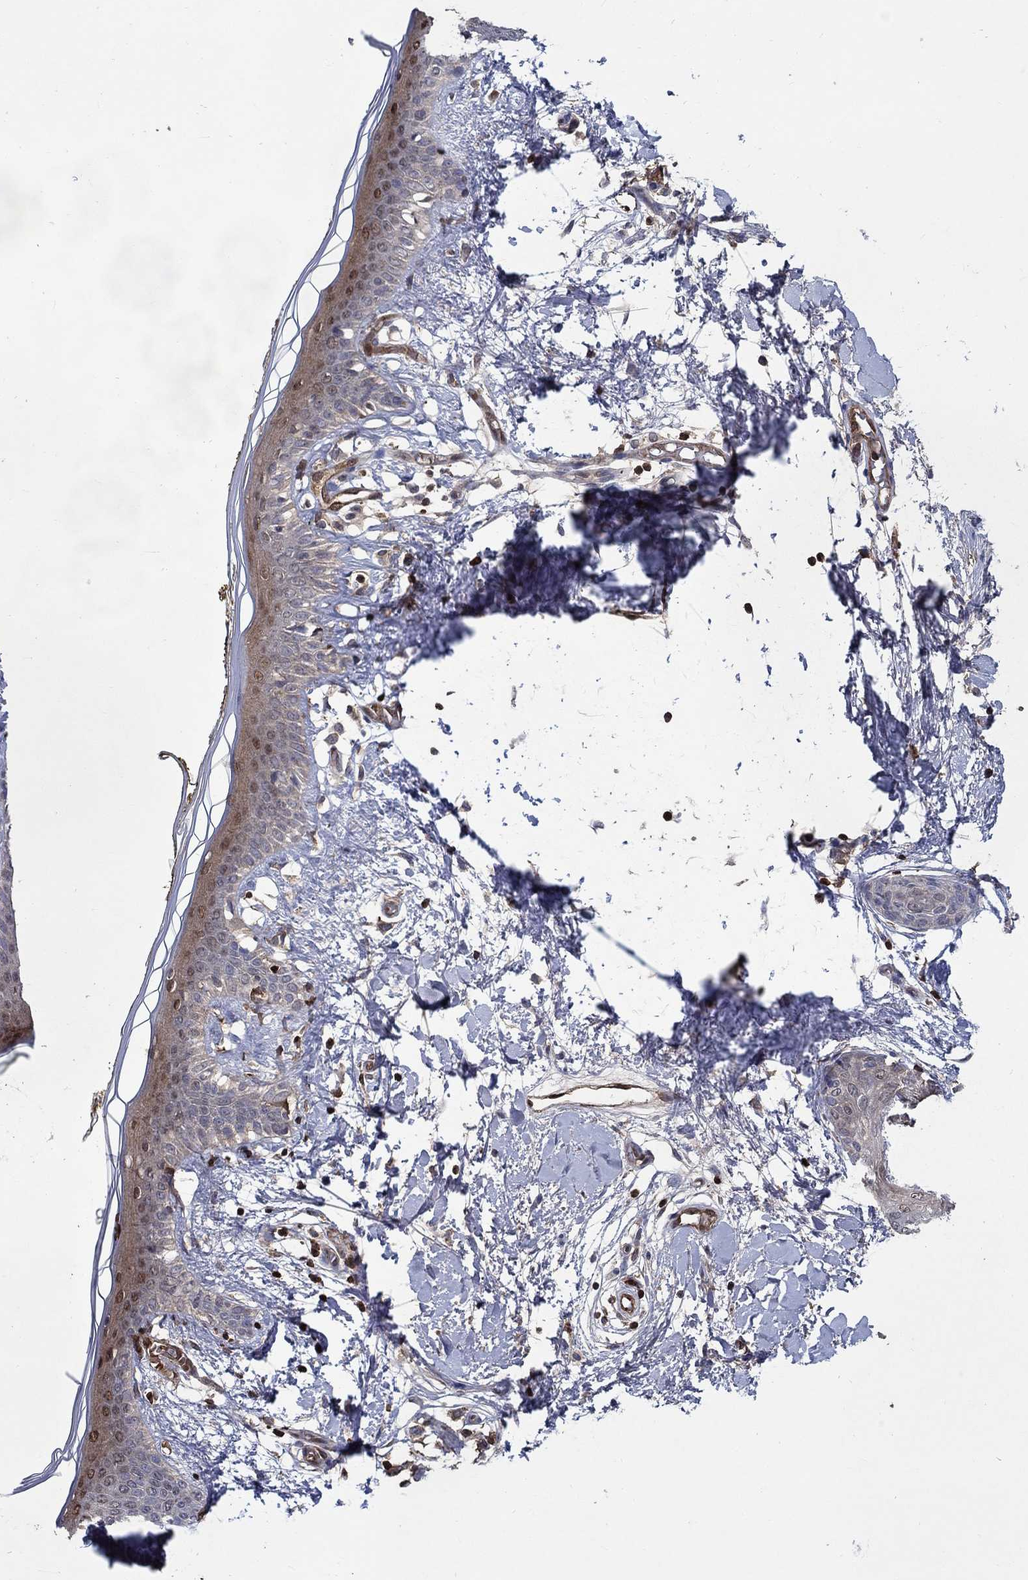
{"staining": {"intensity": "weak", "quantity": "25%-75%", "location": "nuclear"}, "tissue": "skin", "cell_type": "Fibroblasts", "image_type": "normal", "snomed": [{"axis": "morphology", "description": "Normal tissue, NOS"}, {"axis": "topography", "description": "Skin"}], "caption": "Skin stained for a protein (brown) reveals weak nuclear positive expression in approximately 25%-75% of fibroblasts.", "gene": "AGFG2", "patient": {"sex": "female", "age": 34}}